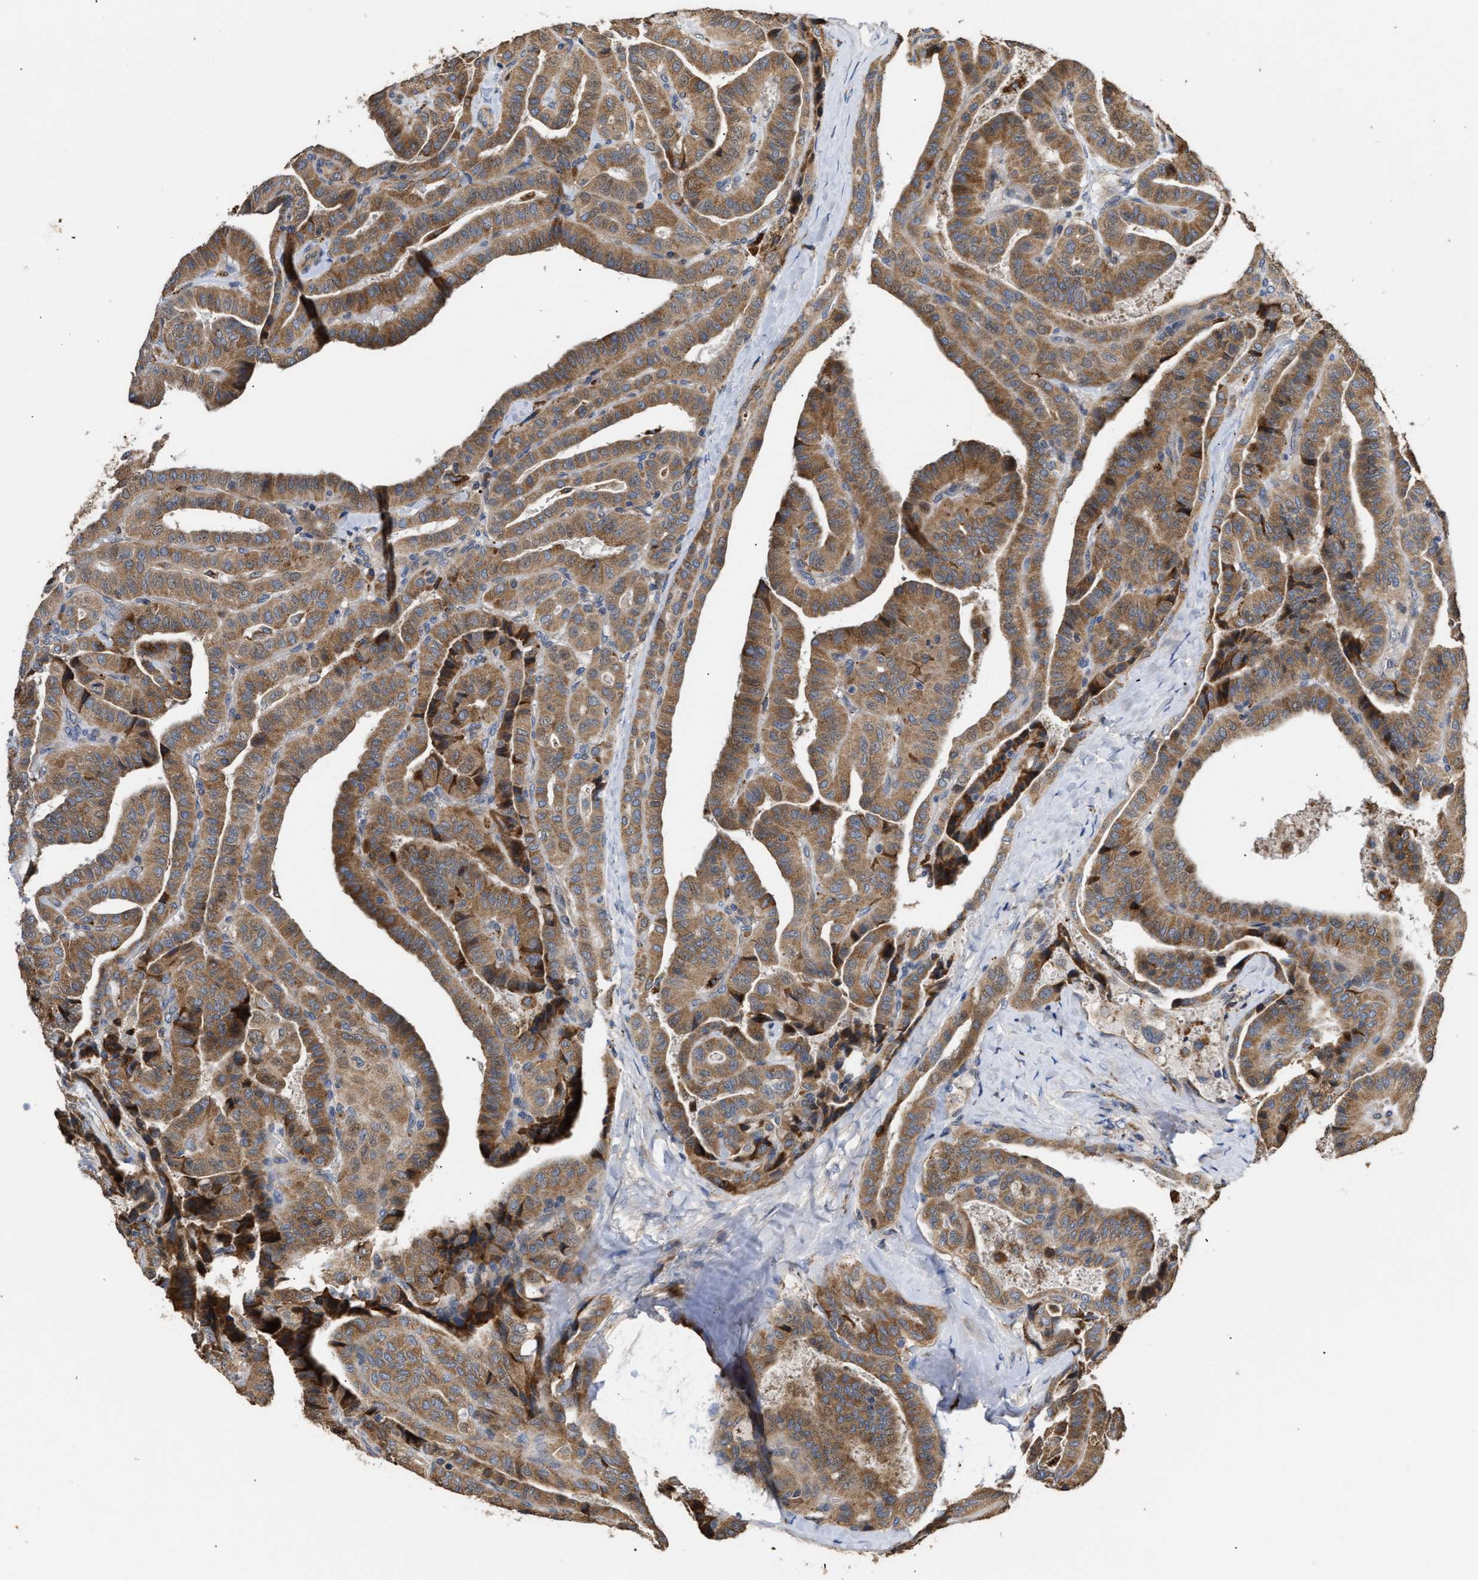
{"staining": {"intensity": "moderate", "quantity": ">75%", "location": "cytoplasmic/membranous"}, "tissue": "thyroid cancer", "cell_type": "Tumor cells", "image_type": "cancer", "snomed": [{"axis": "morphology", "description": "Papillary adenocarcinoma, NOS"}, {"axis": "topography", "description": "Thyroid gland"}], "caption": "This image shows thyroid papillary adenocarcinoma stained with immunohistochemistry (IHC) to label a protein in brown. The cytoplasmic/membranous of tumor cells show moderate positivity for the protein. Nuclei are counter-stained blue.", "gene": "GOSR1", "patient": {"sex": "male", "age": 77}}